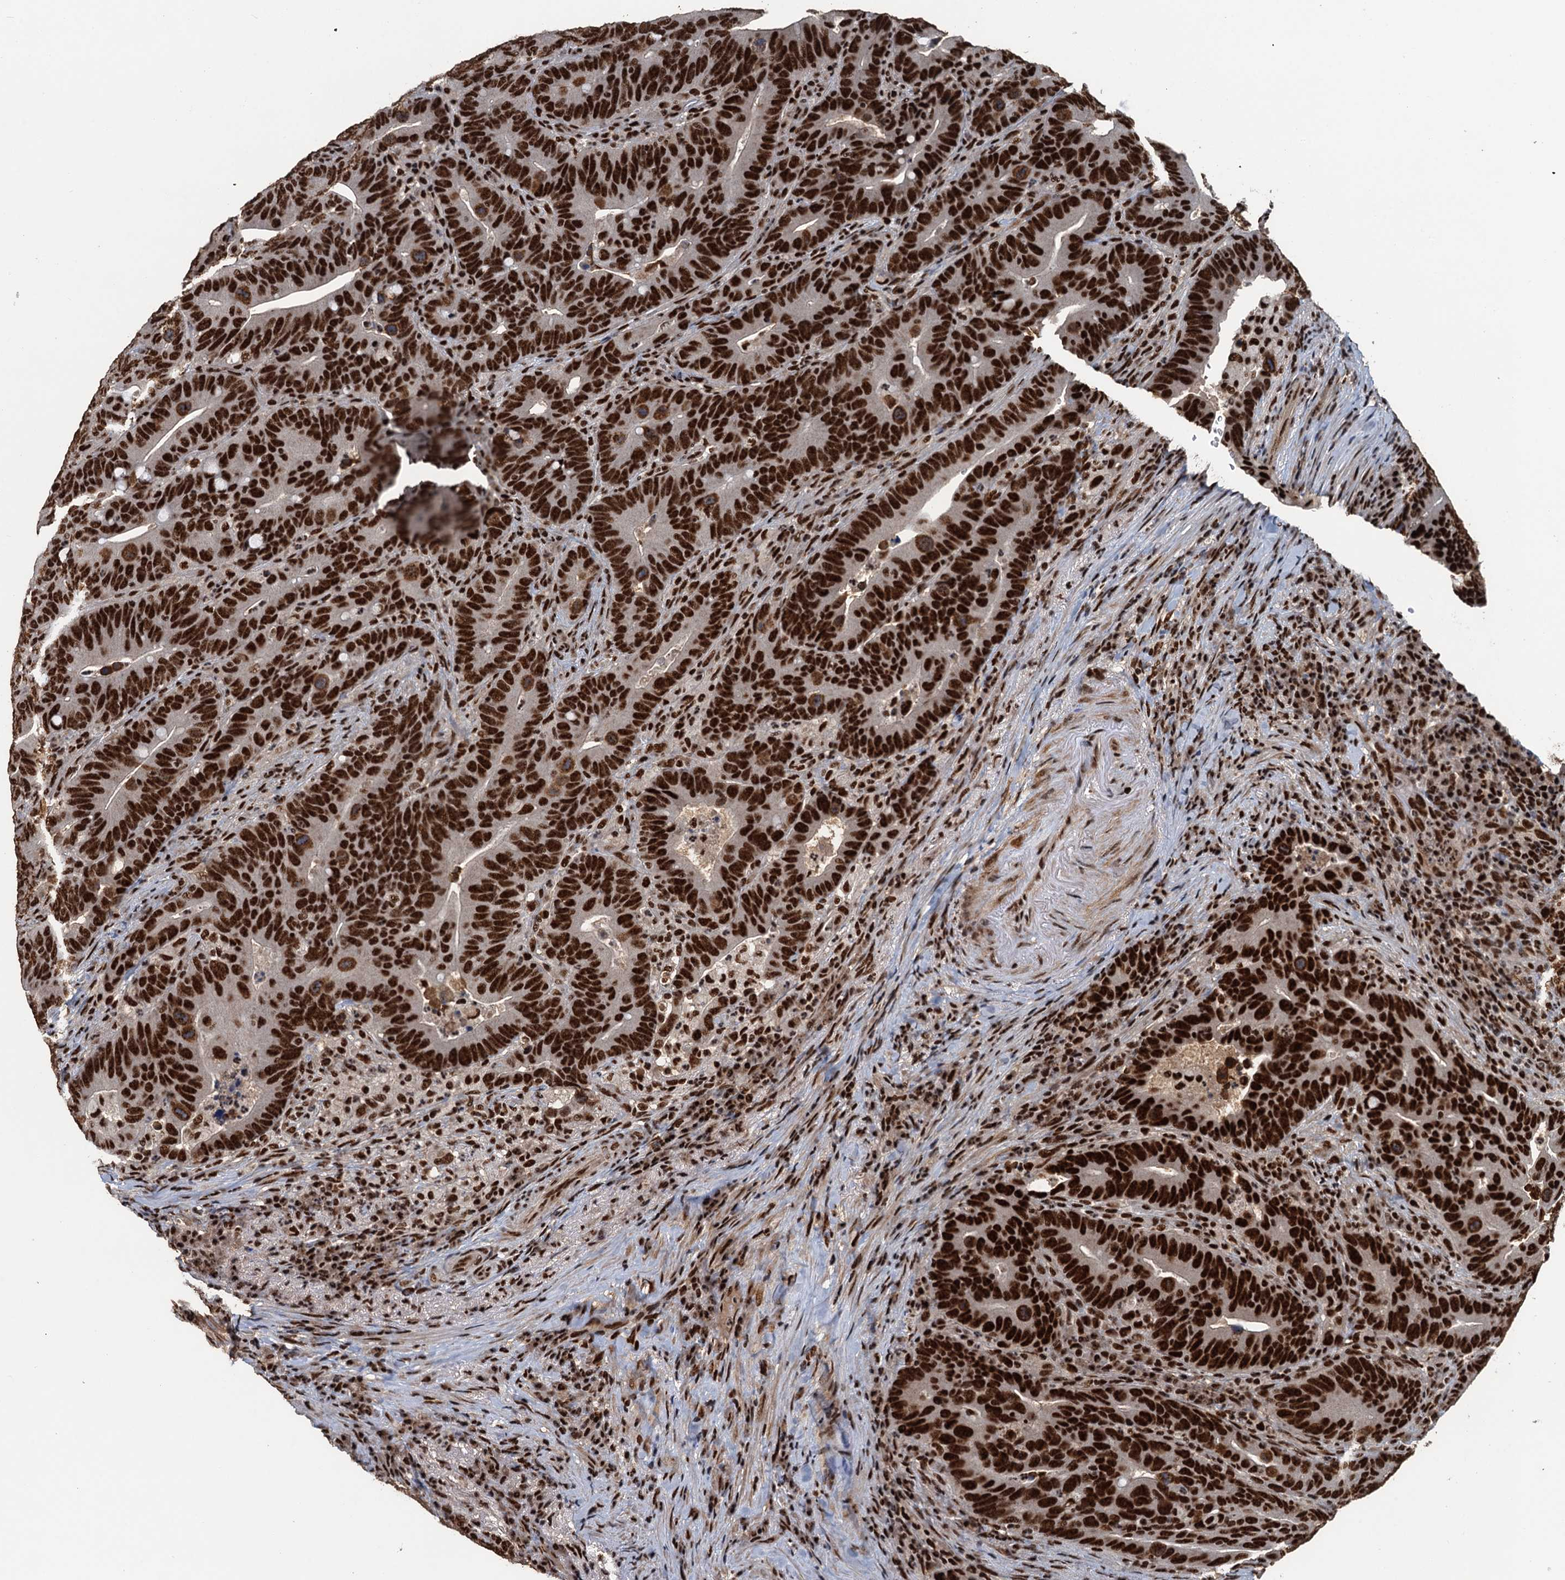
{"staining": {"intensity": "strong", "quantity": ">75%", "location": "nuclear"}, "tissue": "colorectal cancer", "cell_type": "Tumor cells", "image_type": "cancer", "snomed": [{"axis": "morphology", "description": "Adenocarcinoma, NOS"}, {"axis": "topography", "description": "Colon"}], "caption": "This is a photomicrograph of IHC staining of colorectal adenocarcinoma, which shows strong staining in the nuclear of tumor cells.", "gene": "ZC3H18", "patient": {"sex": "female", "age": 66}}